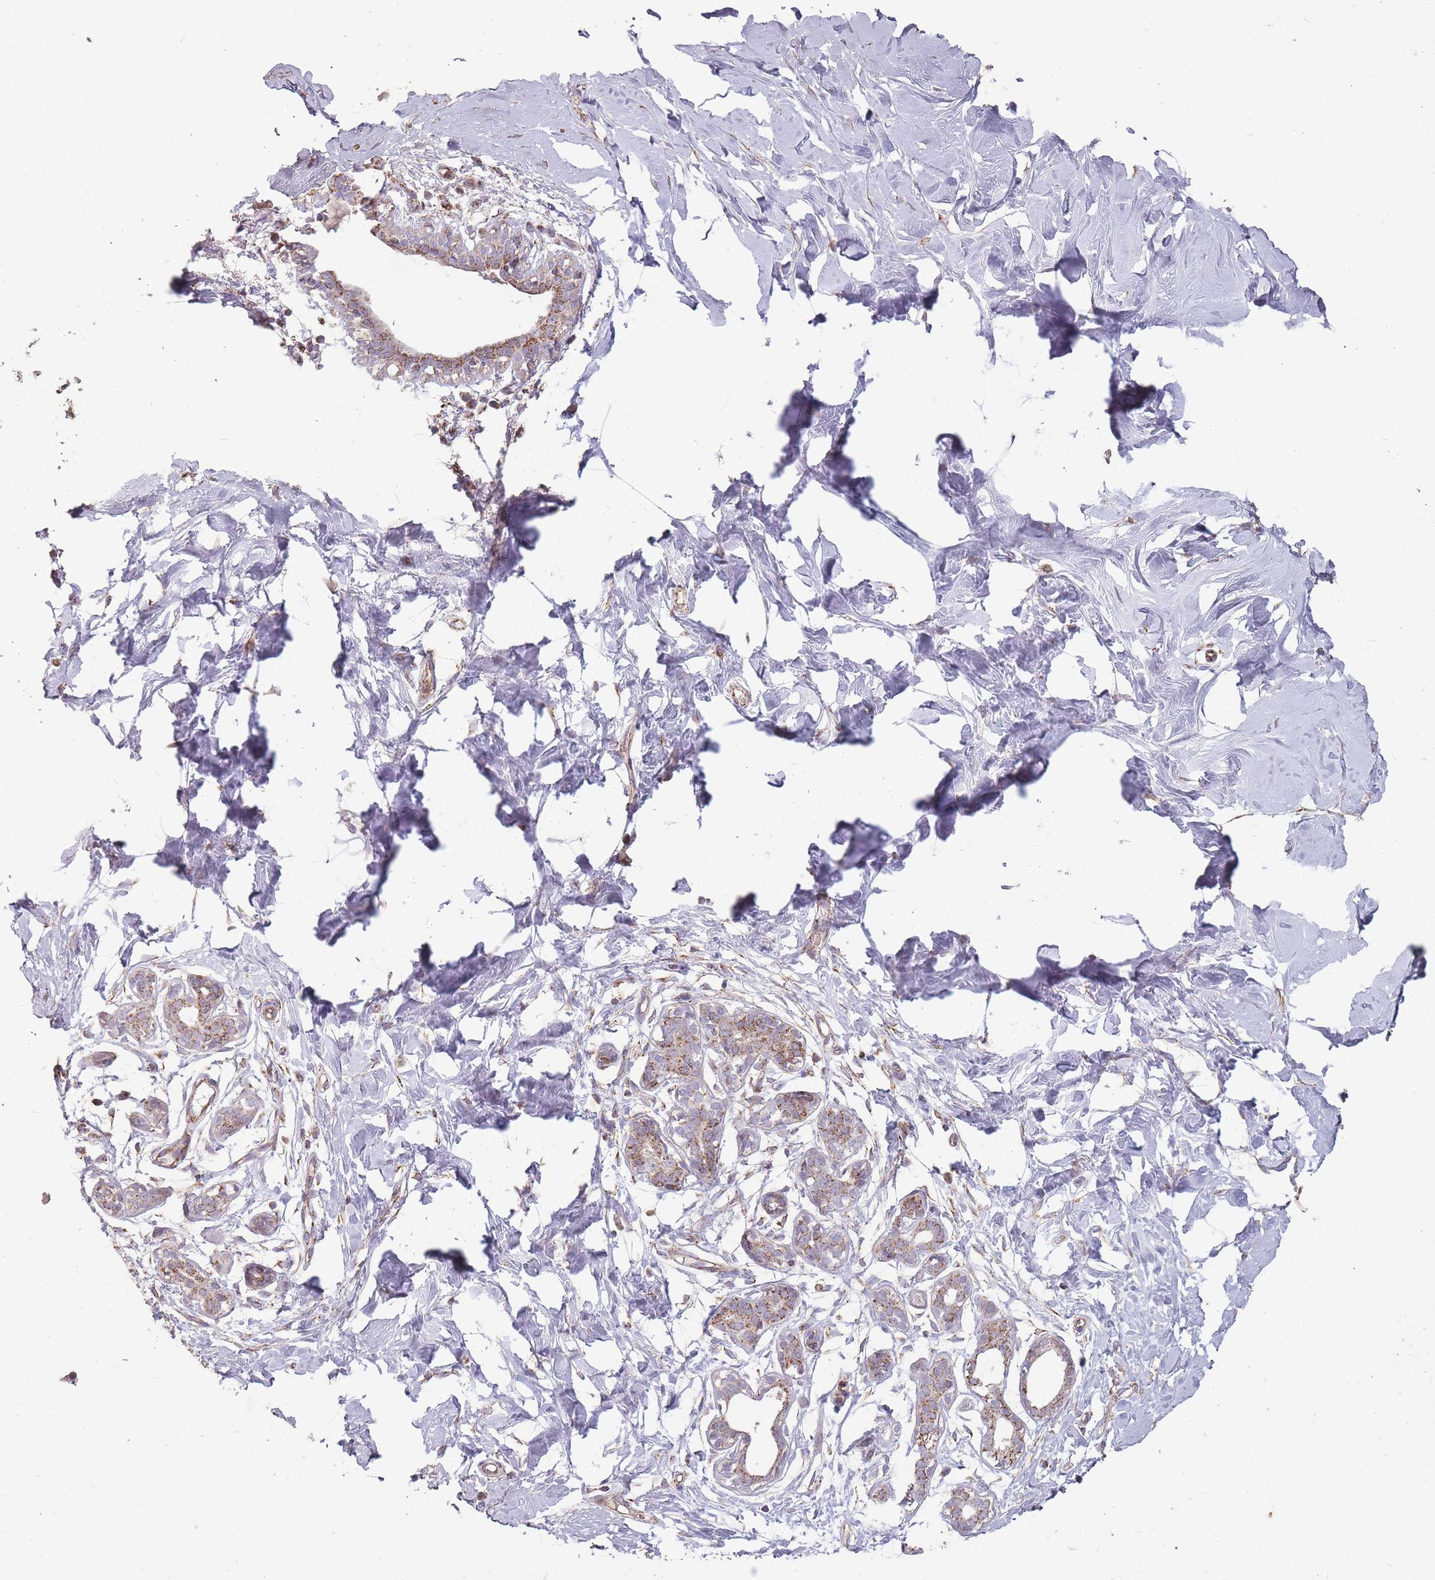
{"staining": {"intensity": "negative", "quantity": "none", "location": "none"}, "tissue": "breast", "cell_type": "Adipocytes", "image_type": "normal", "snomed": [{"axis": "morphology", "description": "Normal tissue, NOS"}, {"axis": "topography", "description": "Breast"}], "caption": "Immunohistochemical staining of unremarkable breast reveals no significant expression in adipocytes. (Stains: DAB immunohistochemistry (IHC) with hematoxylin counter stain, Microscopy: brightfield microscopy at high magnification).", "gene": "CNOT8", "patient": {"sex": "female", "age": 27}}